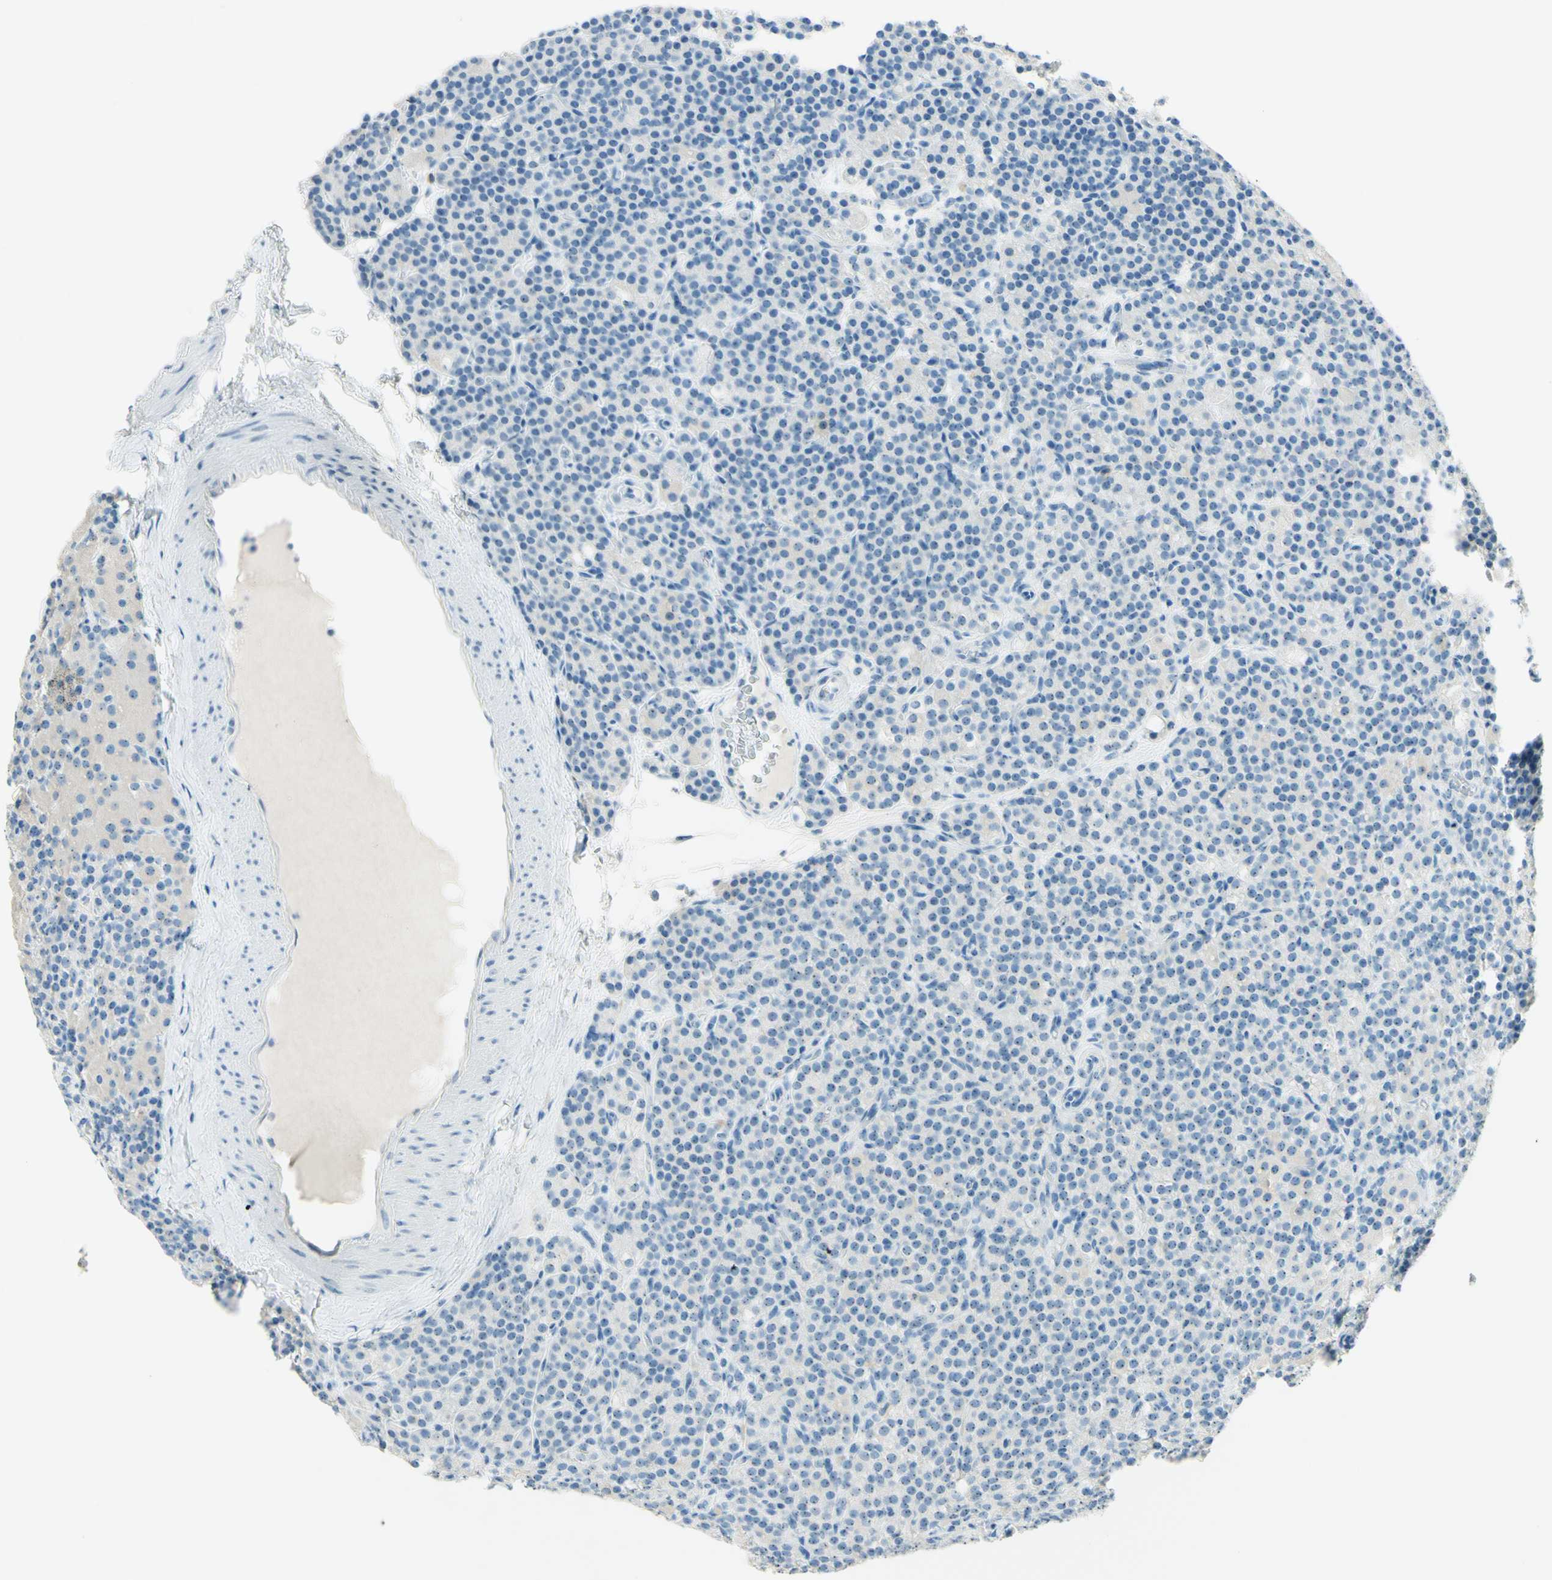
{"staining": {"intensity": "weak", "quantity": ">75%", "location": "nuclear"}, "tissue": "parathyroid gland", "cell_type": "Glandular cells", "image_type": "normal", "snomed": [{"axis": "morphology", "description": "Normal tissue, NOS"}, {"axis": "topography", "description": "Parathyroid gland"}], "caption": "Immunohistochemistry (IHC) histopathology image of benign parathyroid gland: human parathyroid gland stained using IHC exhibits low levels of weak protein expression localized specifically in the nuclear of glandular cells, appearing as a nuclear brown color.", "gene": "FMR1NB", "patient": {"sex": "female", "age": 57}}